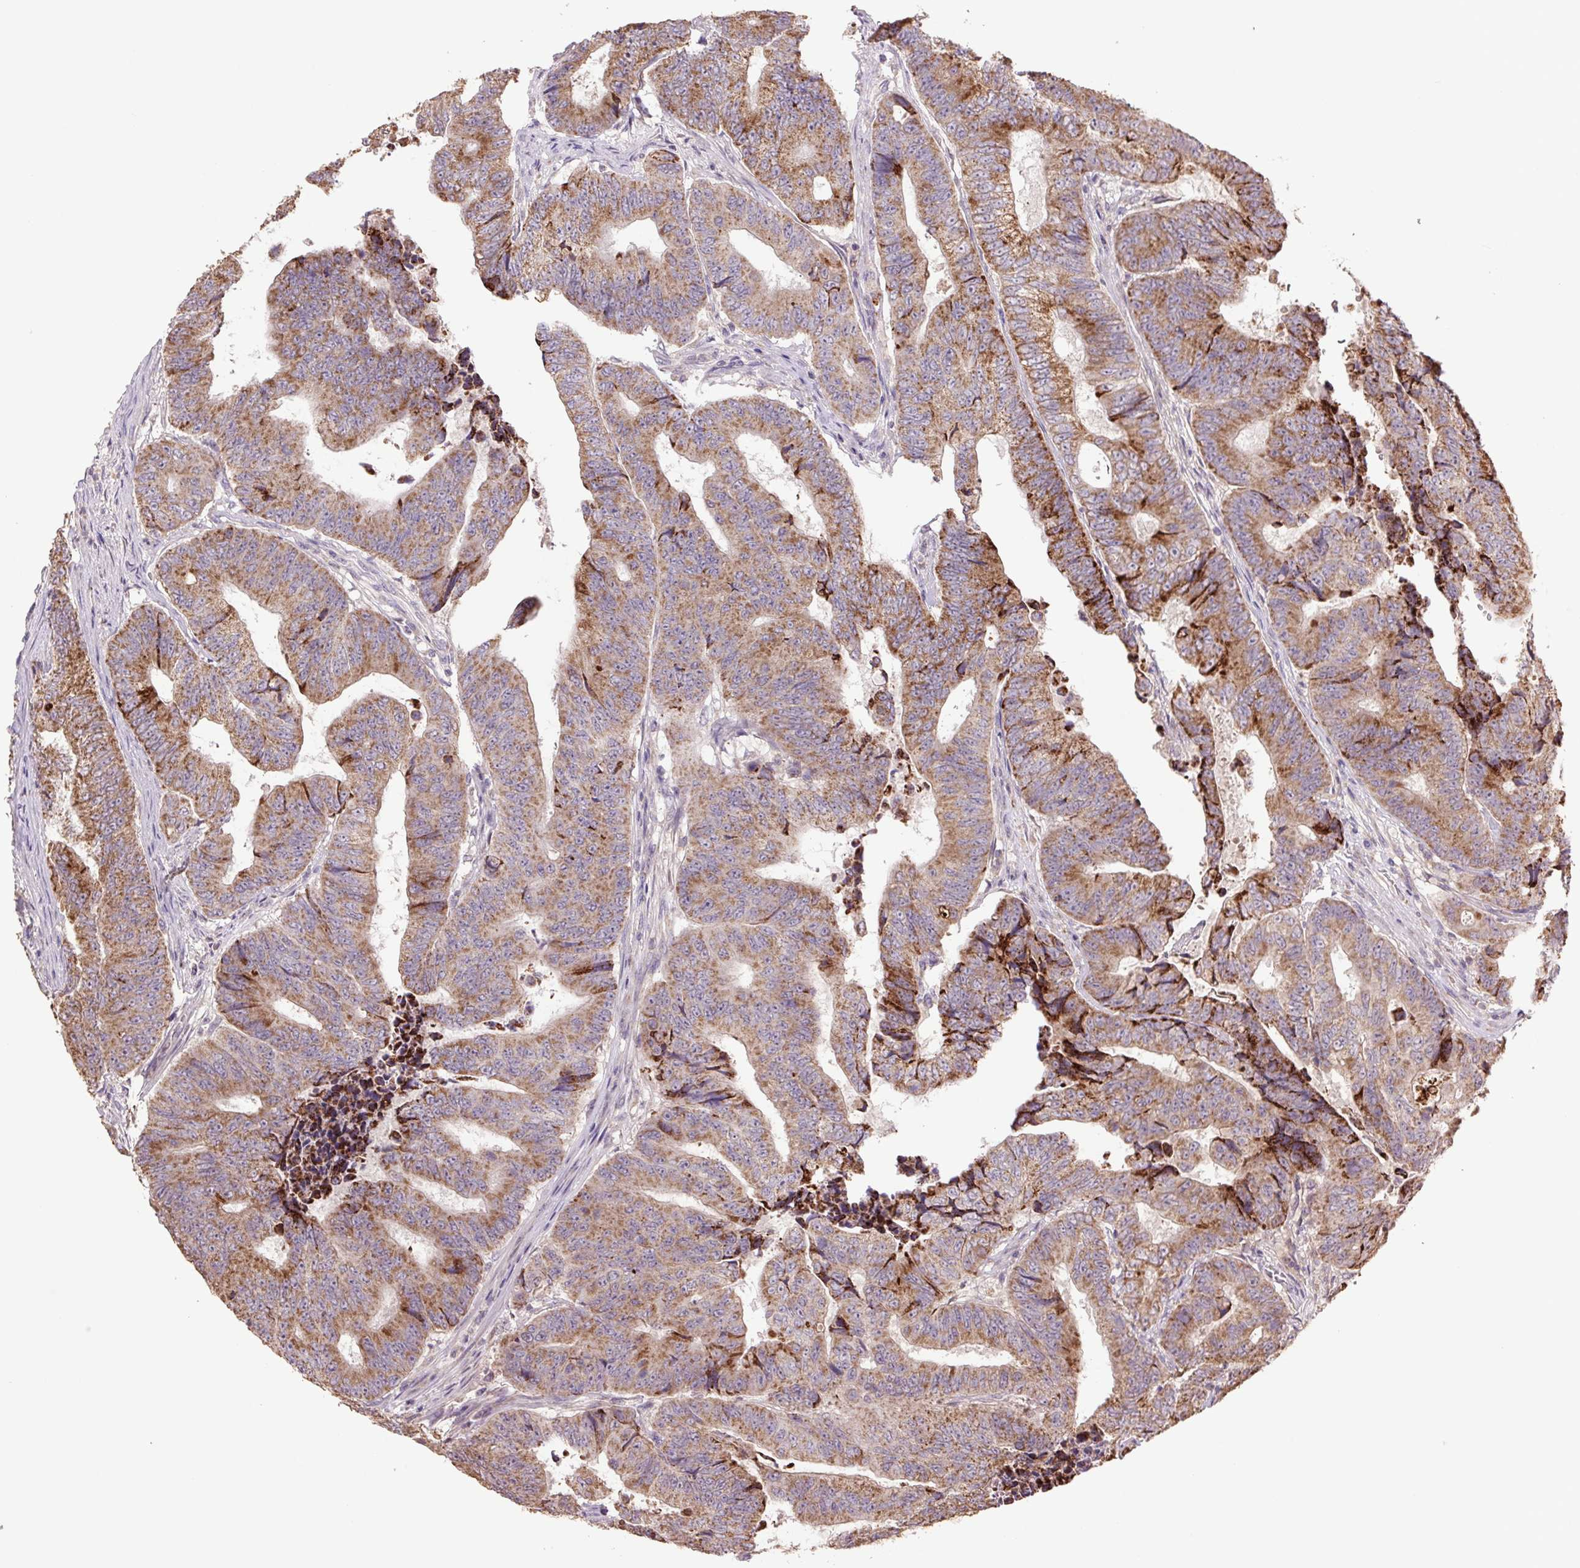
{"staining": {"intensity": "moderate", "quantity": ">75%", "location": "cytoplasmic/membranous"}, "tissue": "colorectal cancer", "cell_type": "Tumor cells", "image_type": "cancer", "snomed": [{"axis": "morphology", "description": "Adenocarcinoma, NOS"}, {"axis": "topography", "description": "Colon"}], "caption": "Protein staining of colorectal cancer tissue exhibits moderate cytoplasmic/membranous staining in about >75% of tumor cells.", "gene": "TMEM160", "patient": {"sex": "female", "age": 48}}